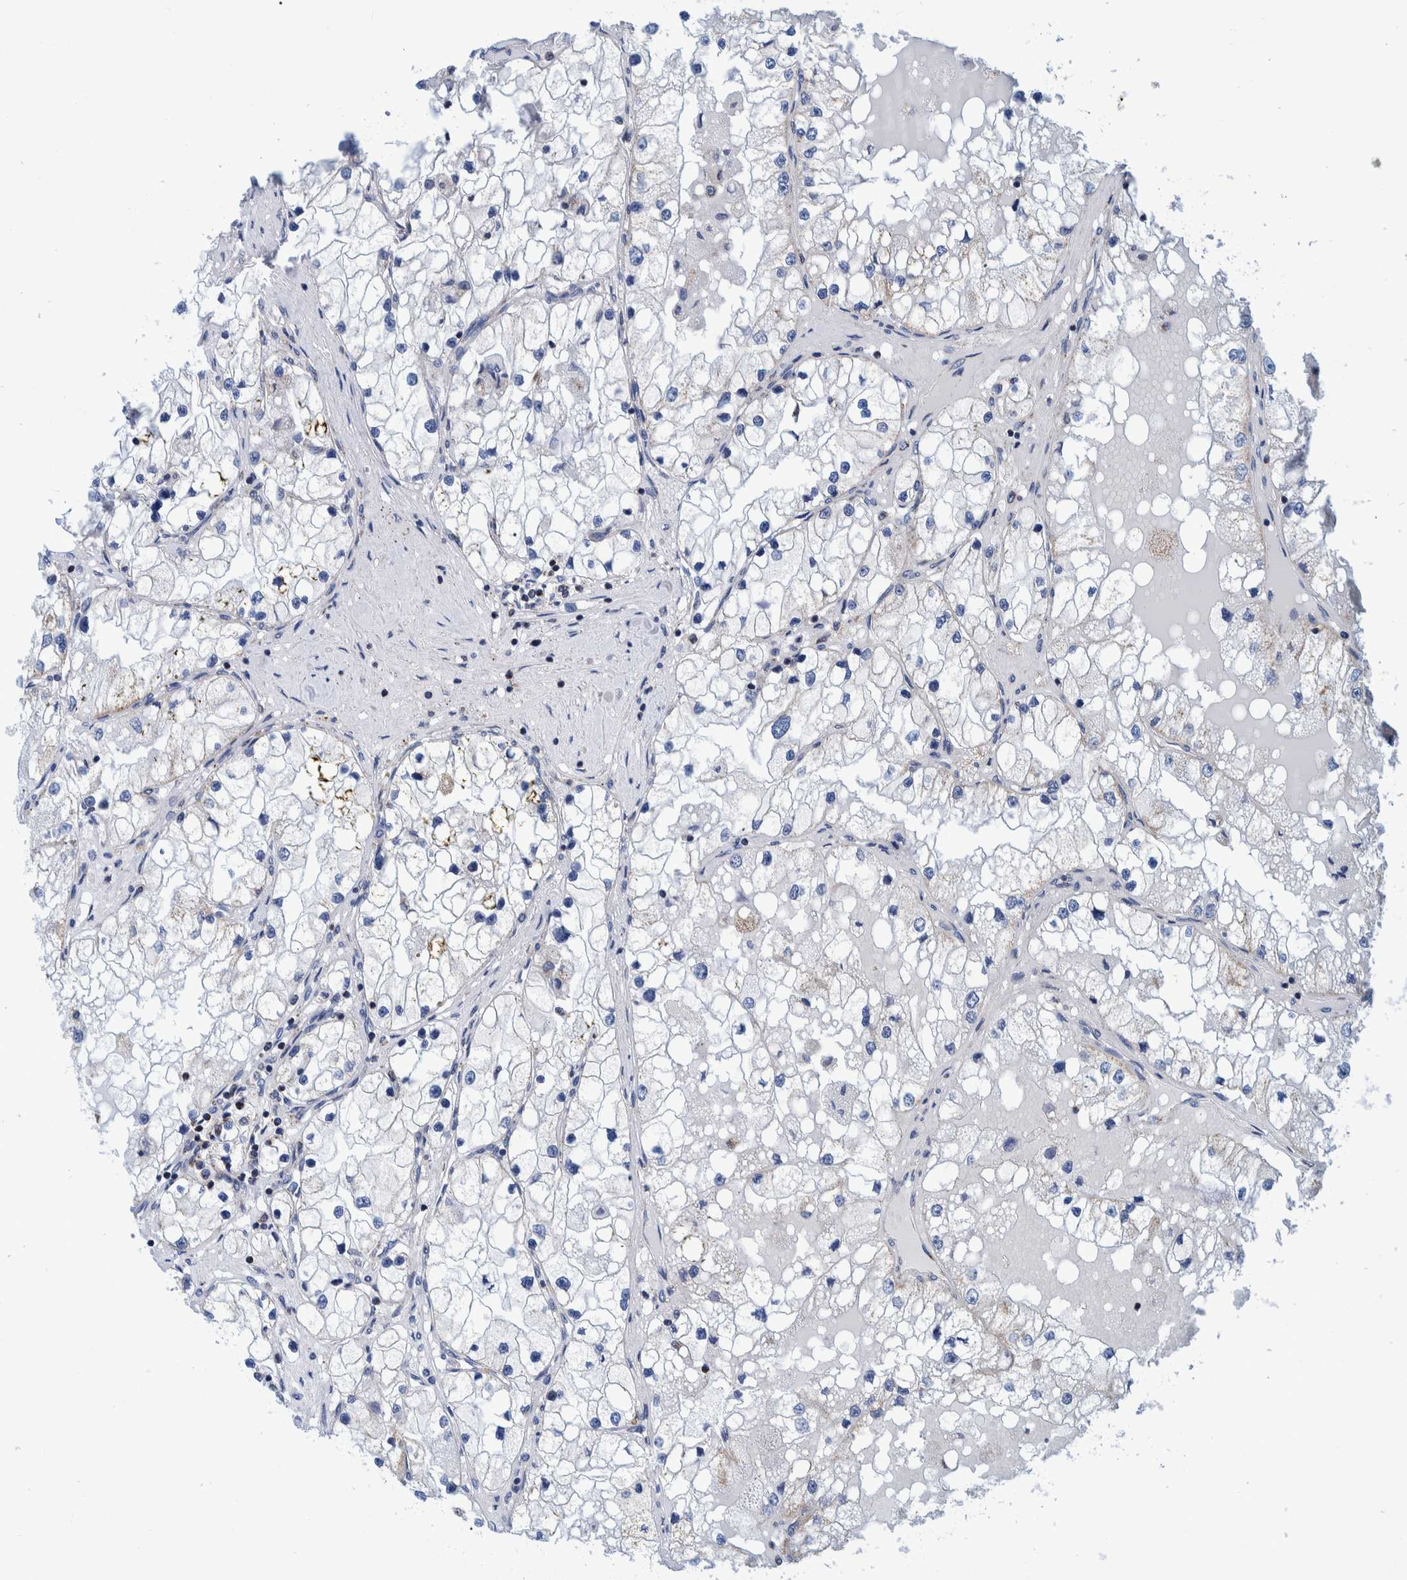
{"staining": {"intensity": "negative", "quantity": "none", "location": "none"}, "tissue": "renal cancer", "cell_type": "Tumor cells", "image_type": "cancer", "snomed": [{"axis": "morphology", "description": "Adenocarcinoma, NOS"}, {"axis": "topography", "description": "Kidney"}], "caption": "A photomicrograph of renal adenocarcinoma stained for a protein reveals no brown staining in tumor cells.", "gene": "BZW2", "patient": {"sex": "male", "age": 68}}